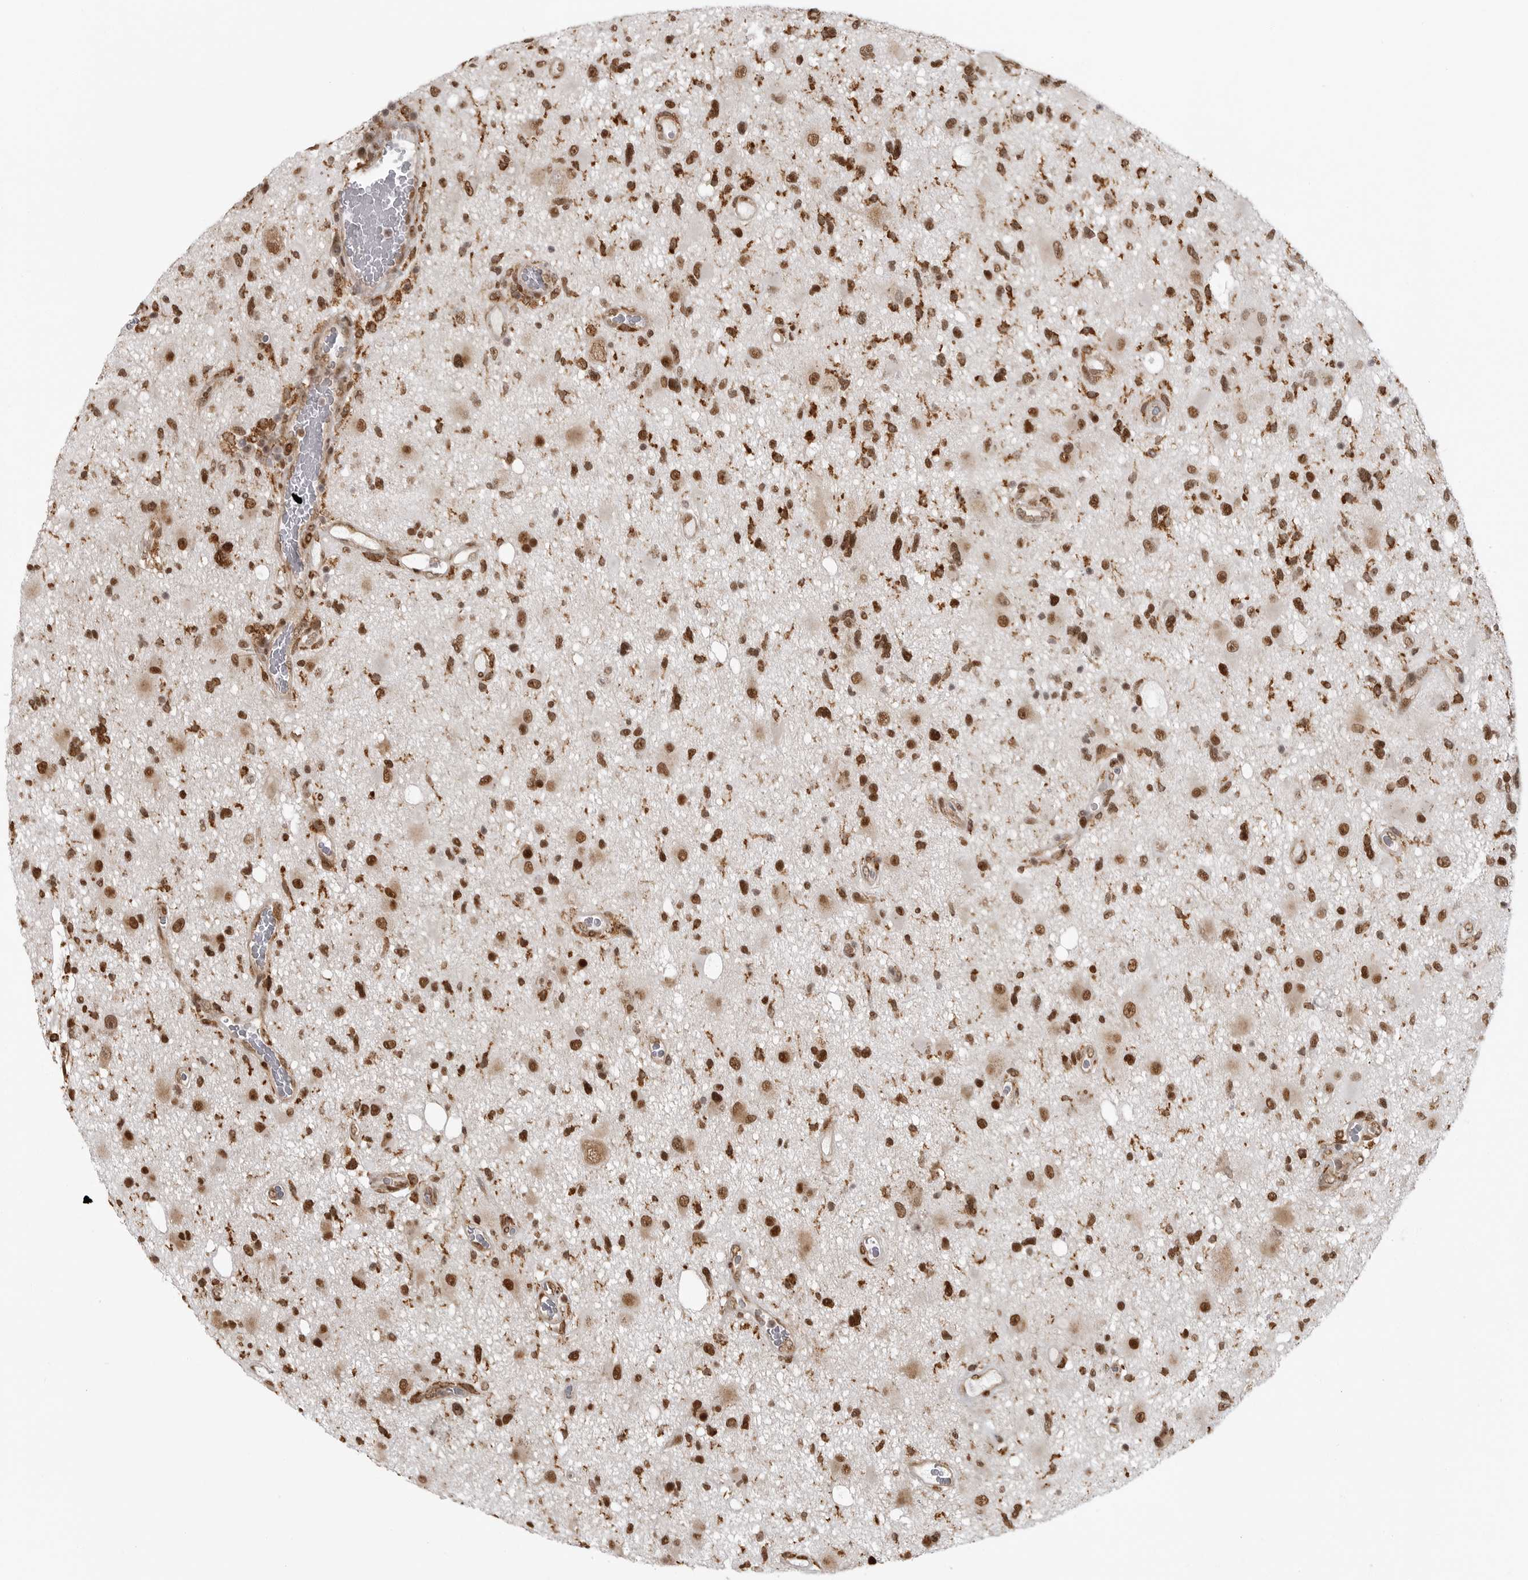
{"staining": {"intensity": "strong", "quantity": ">75%", "location": "nuclear"}, "tissue": "glioma", "cell_type": "Tumor cells", "image_type": "cancer", "snomed": [{"axis": "morphology", "description": "Glioma, malignant, High grade"}, {"axis": "topography", "description": "Brain"}], "caption": "A histopathology image showing strong nuclear expression in about >75% of tumor cells in malignant glioma (high-grade), as visualized by brown immunohistochemical staining.", "gene": "ISG20L2", "patient": {"sex": "male", "age": 33}}